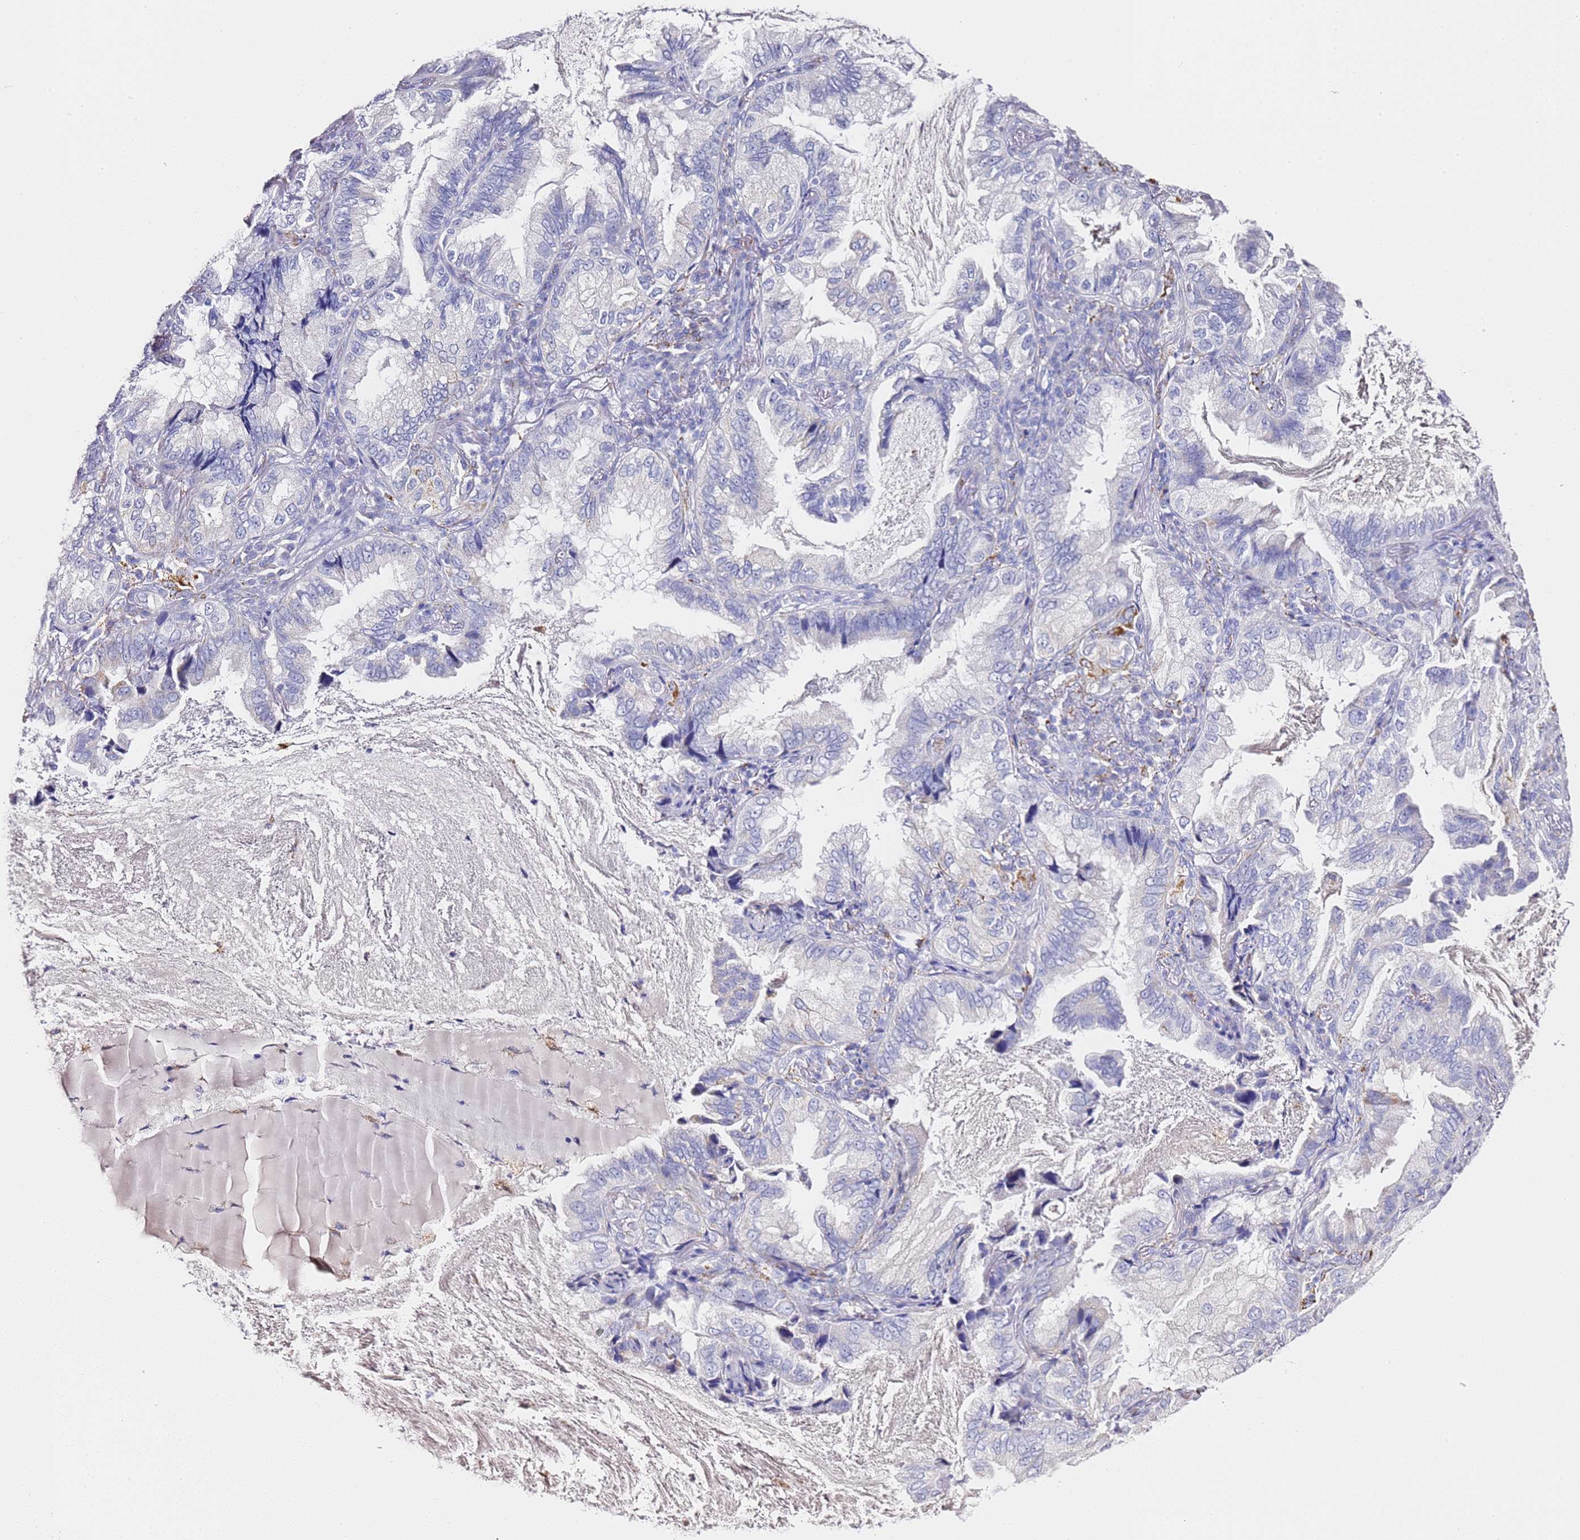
{"staining": {"intensity": "negative", "quantity": "none", "location": "none"}, "tissue": "lung cancer", "cell_type": "Tumor cells", "image_type": "cancer", "snomed": [{"axis": "morphology", "description": "Adenocarcinoma, NOS"}, {"axis": "topography", "description": "Lung"}], "caption": "Tumor cells are negative for protein expression in human adenocarcinoma (lung).", "gene": "PTBP2", "patient": {"sex": "female", "age": 69}}